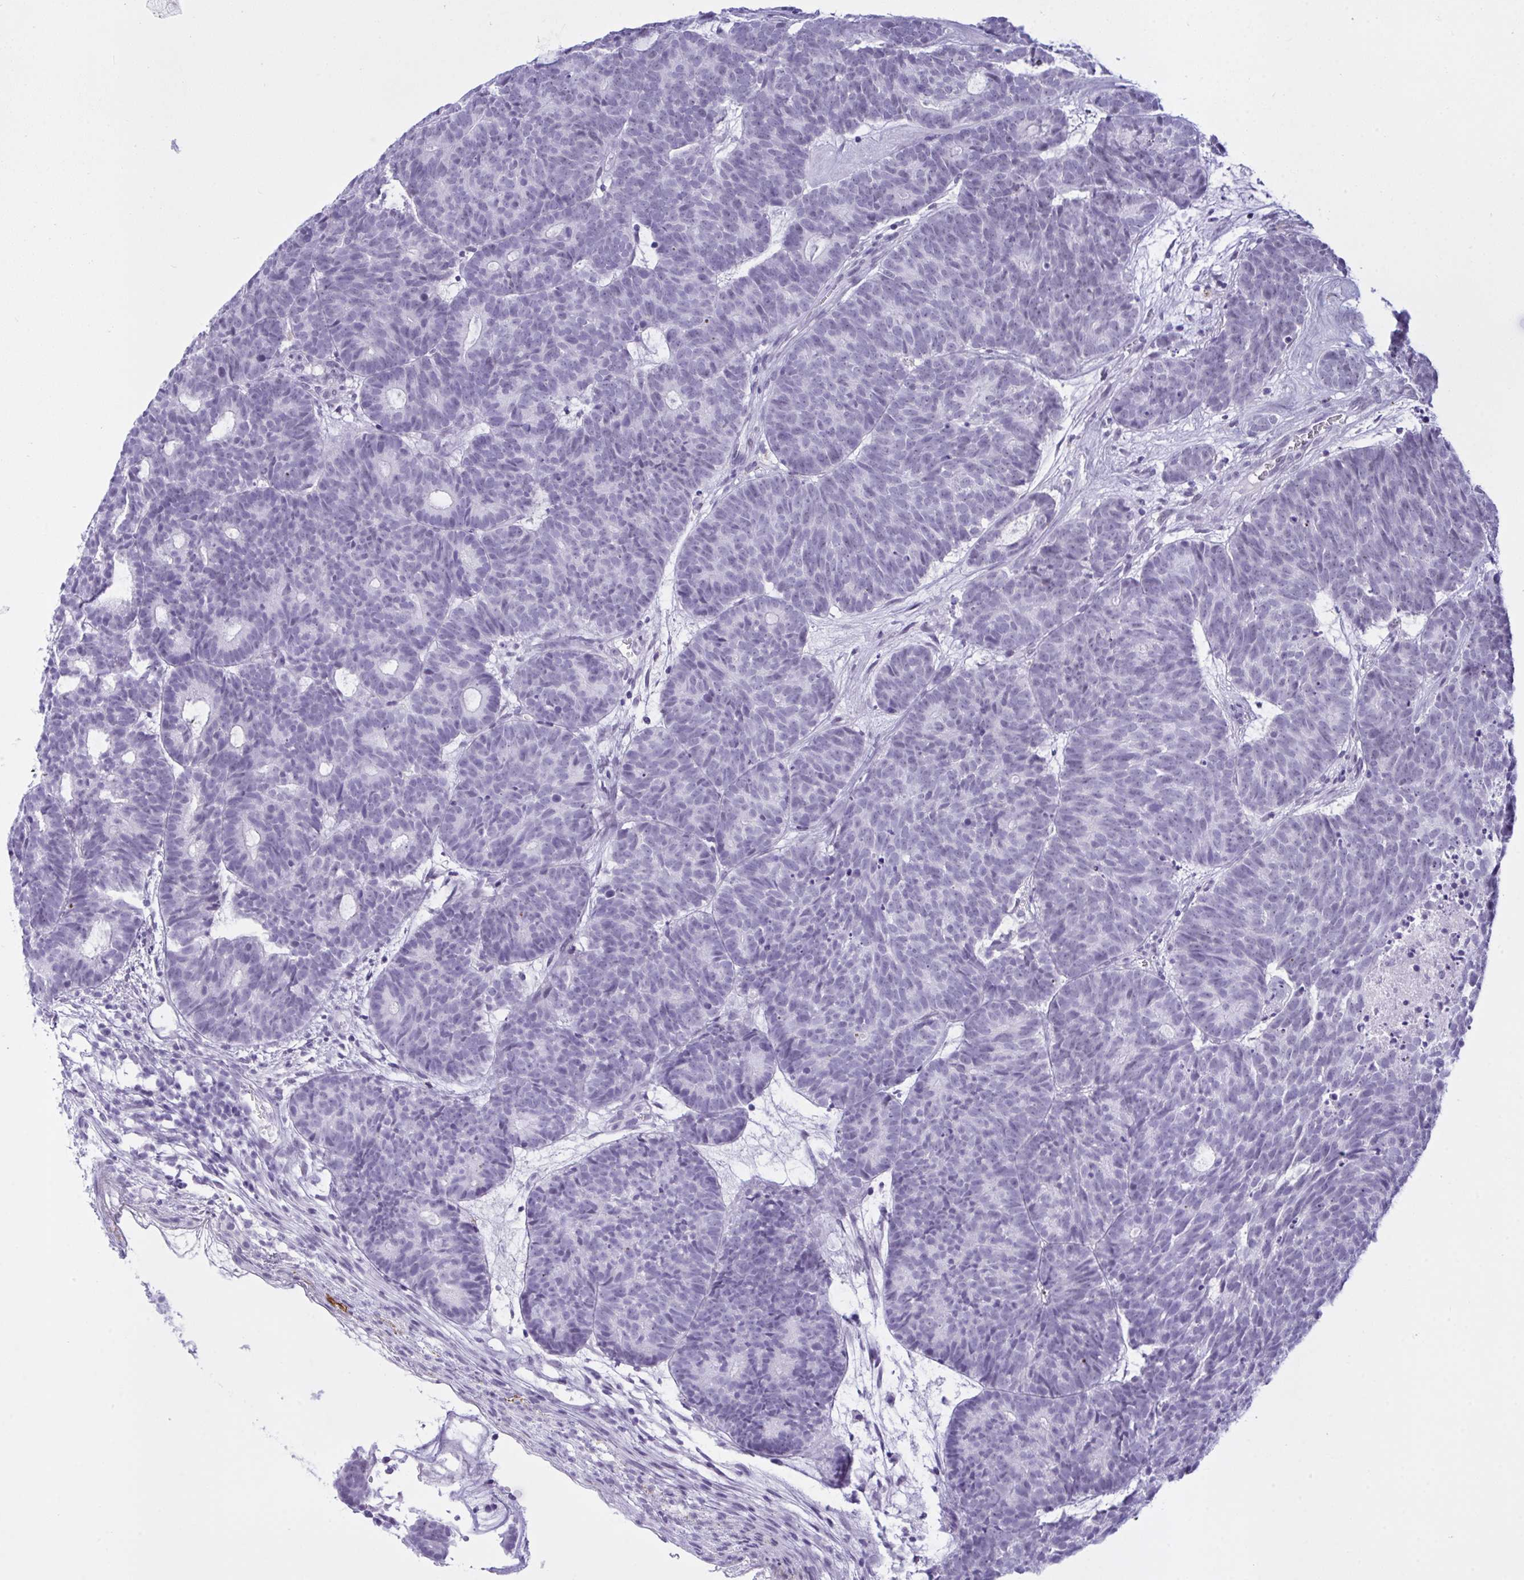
{"staining": {"intensity": "negative", "quantity": "none", "location": "none"}, "tissue": "head and neck cancer", "cell_type": "Tumor cells", "image_type": "cancer", "snomed": [{"axis": "morphology", "description": "Adenocarcinoma, NOS"}, {"axis": "topography", "description": "Head-Neck"}], "caption": "High magnification brightfield microscopy of head and neck cancer (adenocarcinoma) stained with DAB (brown) and counterstained with hematoxylin (blue): tumor cells show no significant expression.", "gene": "ELN", "patient": {"sex": "female", "age": 81}}